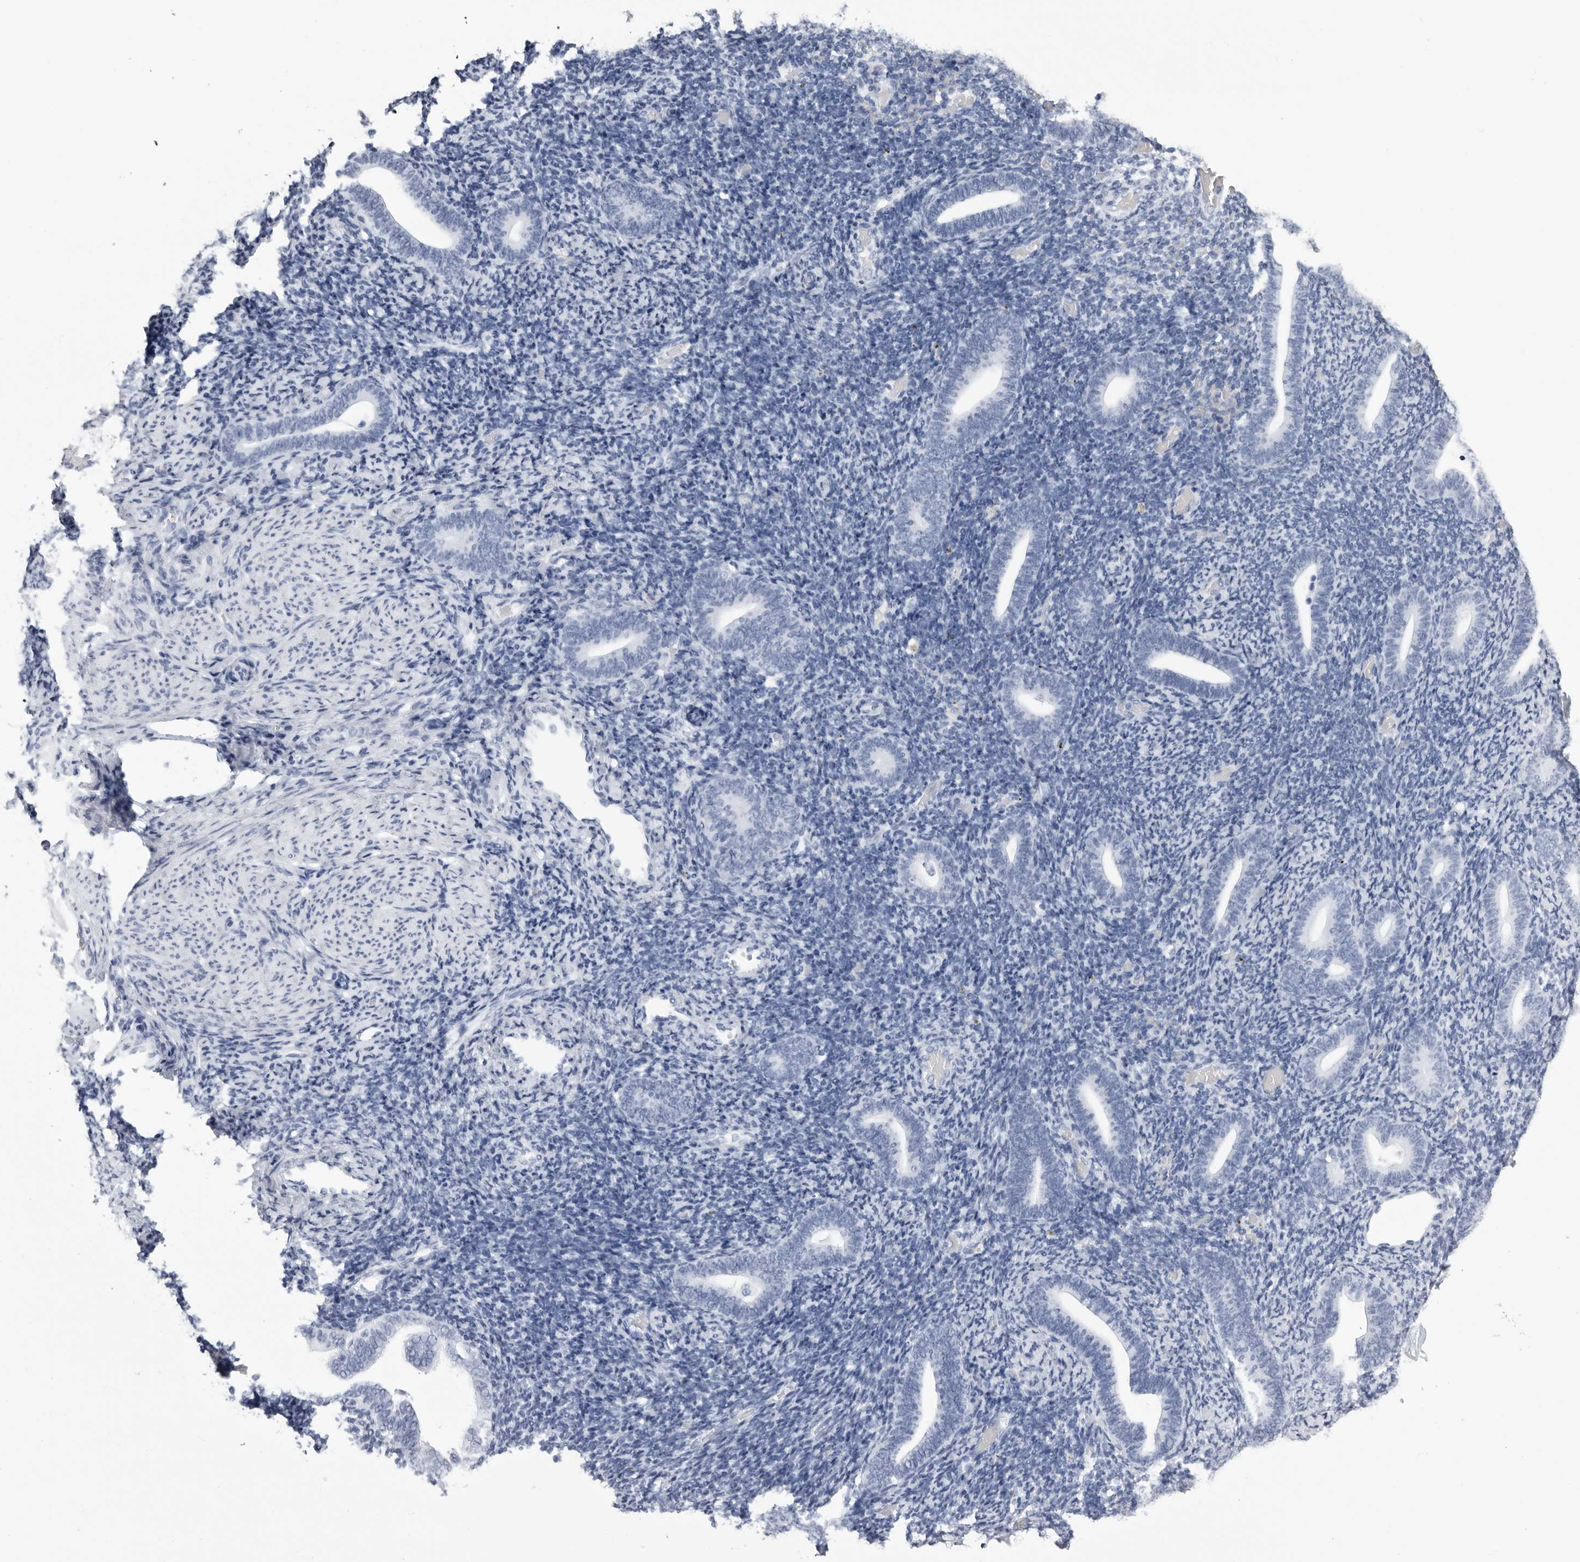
{"staining": {"intensity": "negative", "quantity": "none", "location": "none"}, "tissue": "endometrium", "cell_type": "Cells in endometrial stroma", "image_type": "normal", "snomed": [{"axis": "morphology", "description": "Normal tissue, NOS"}, {"axis": "topography", "description": "Endometrium"}], "caption": "High power microscopy histopathology image of an immunohistochemistry image of unremarkable endometrium, revealing no significant positivity in cells in endometrial stroma. (DAB IHC with hematoxylin counter stain).", "gene": "ZNF502", "patient": {"sex": "female", "age": 51}}